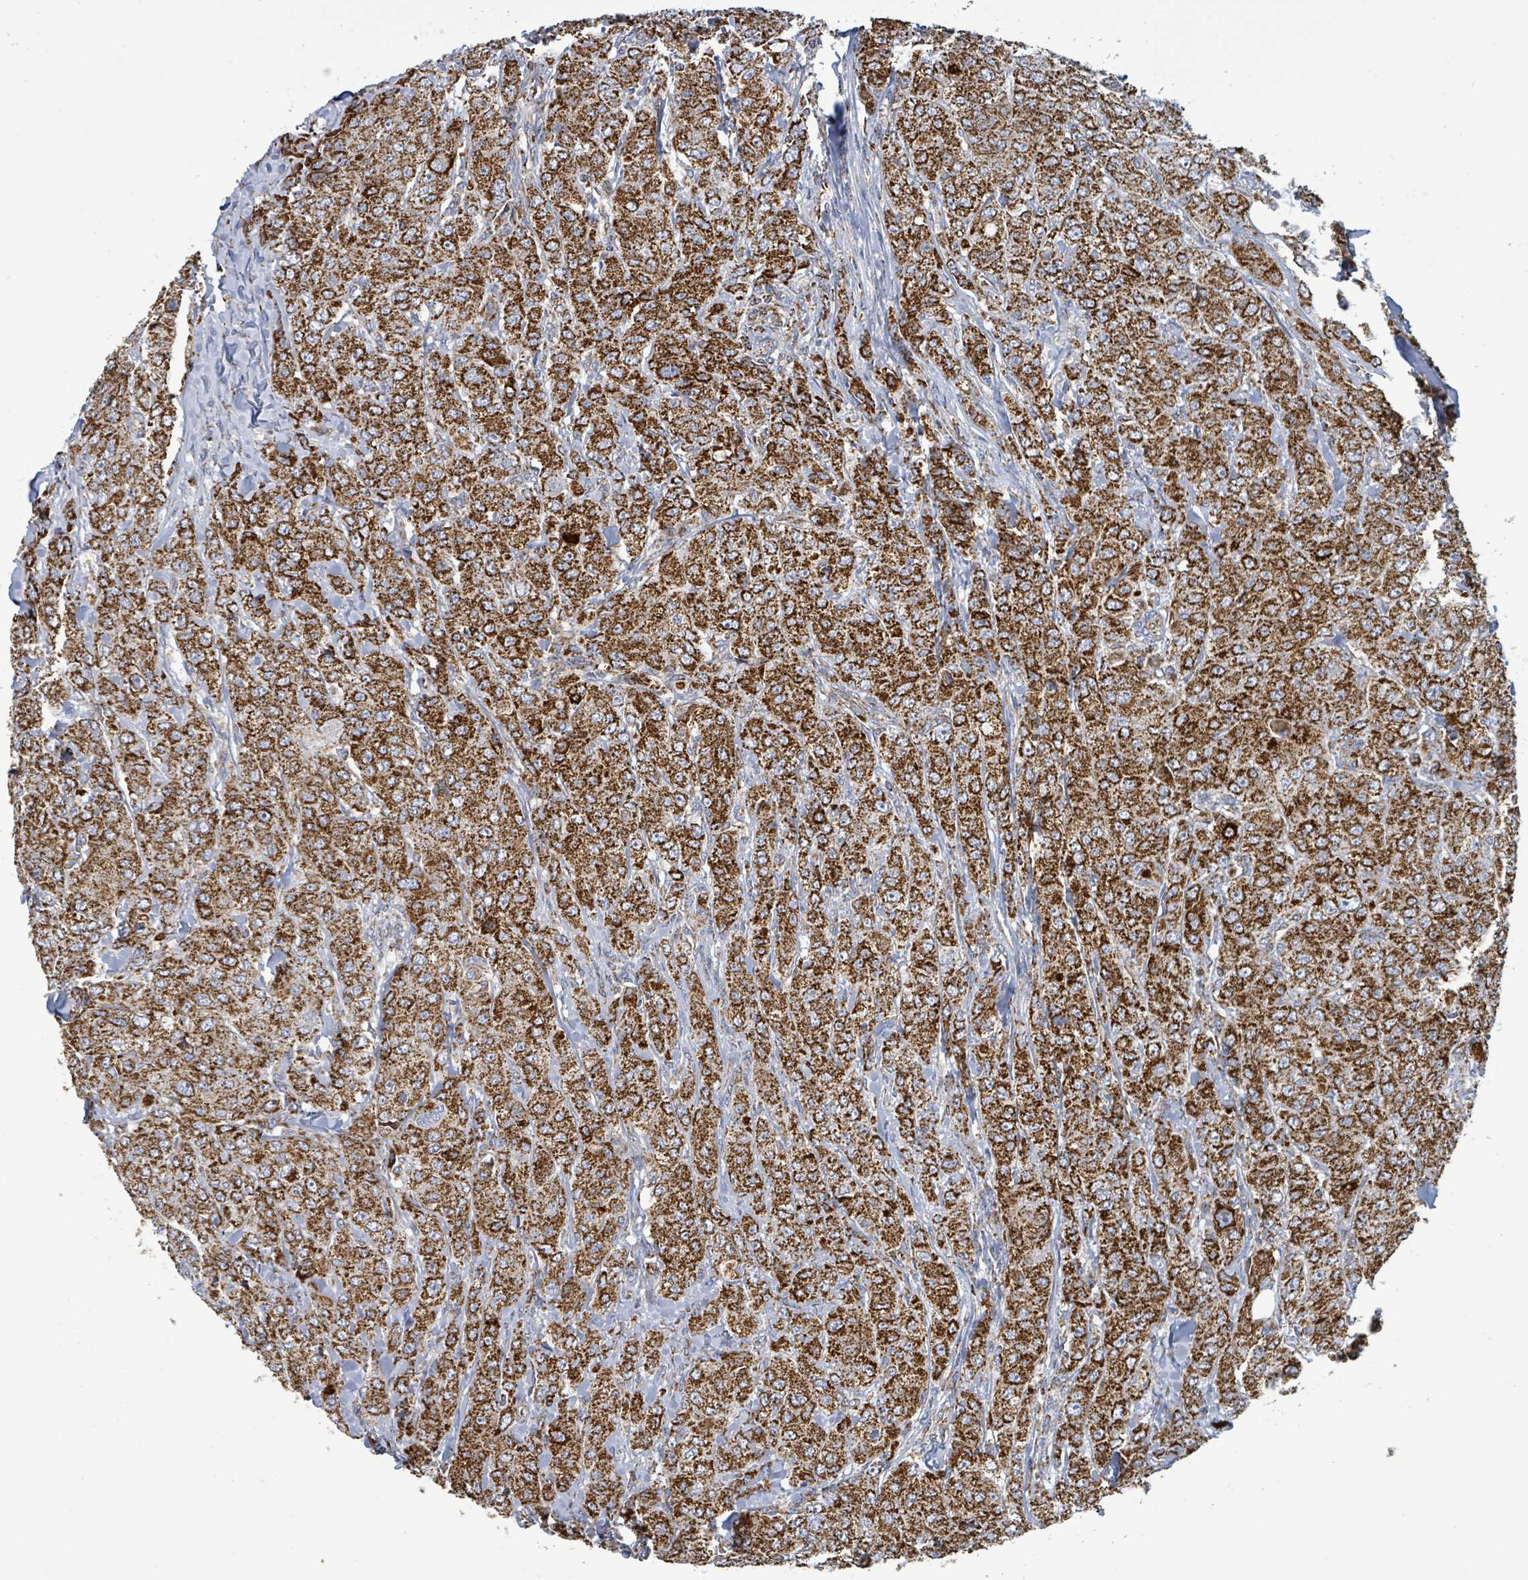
{"staining": {"intensity": "strong", "quantity": ">75%", "location": "cytoplasmic/membranous"}, "tissue": "breast cancer", "cell_type": "Tumor cells", "image_type": "cancer", "snomed": [{"axis": "morphology", "description": "Duct carcinoma"}, {"axis": "topography", "description": "Breast"}], "caption": "The image exhibits a brown stain indicating the presence of a protein in the cytoplasmic/membranous of tumor cells in infiltrating ductal carcinoma (breast).", "gene": "SUCLG2", "patient": {"sex": "female", "age": 43}}